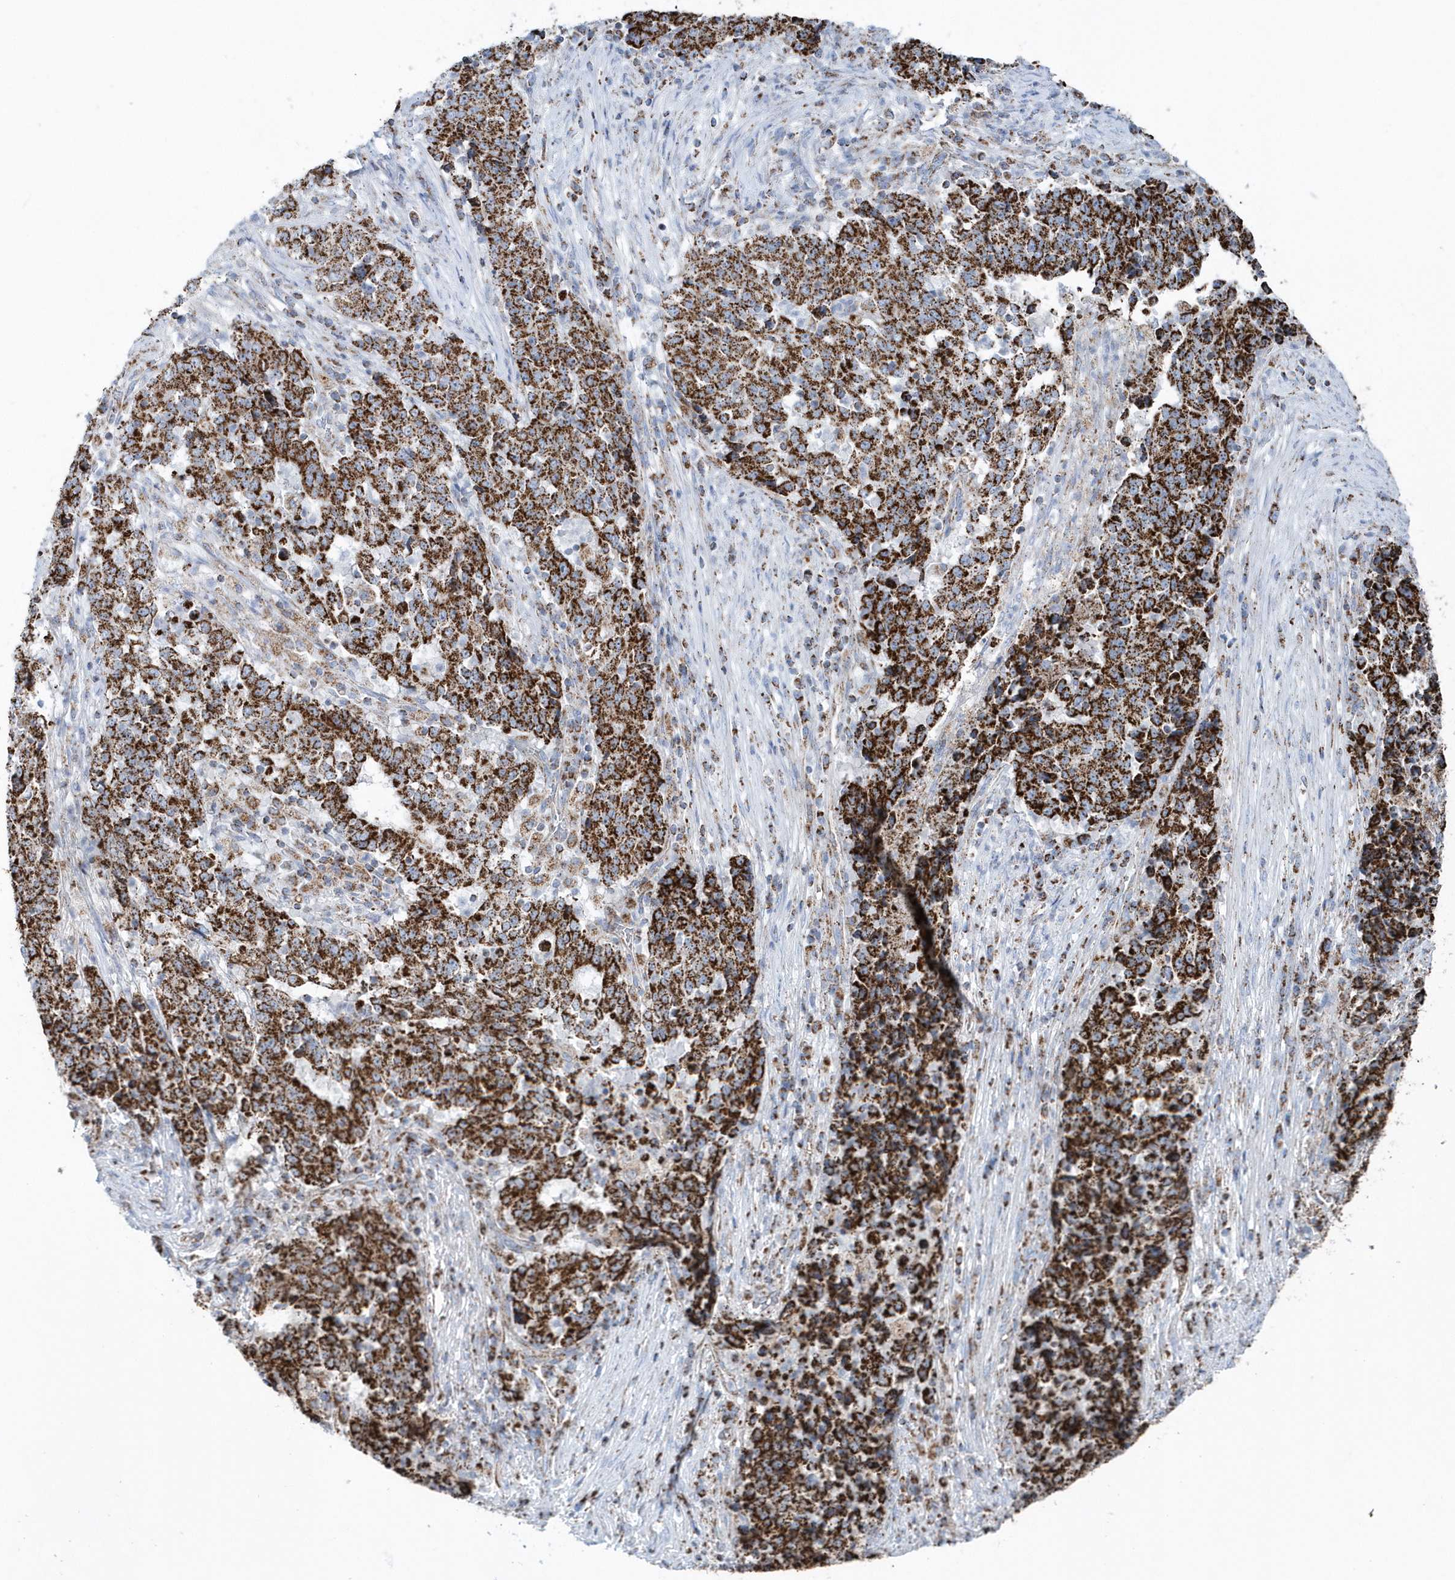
{"staining": {"intensity": "strong", "quantity": ">75%", "location": "cytoplasmic/membranous"}, "tissue": "stomach cancer", "cell_type": "Tumor cells", "image_type": "cancer", "snomed": [{"axis": "morphology", "description": "Adenocarcinoma, NOS"}, {"axis": "topography", "description": "Stomach"}], "caption": "A histopathology image of human stomach adenocarcinoma stained for a protein shows strong cytoplasmic/membranous brown staining in tumor cells. Immunohistochemistry stains the protein in brown and the nuclei are stained blue.", "gene": "TMCO6", "patient": {"sex": "male", "age": 59}}